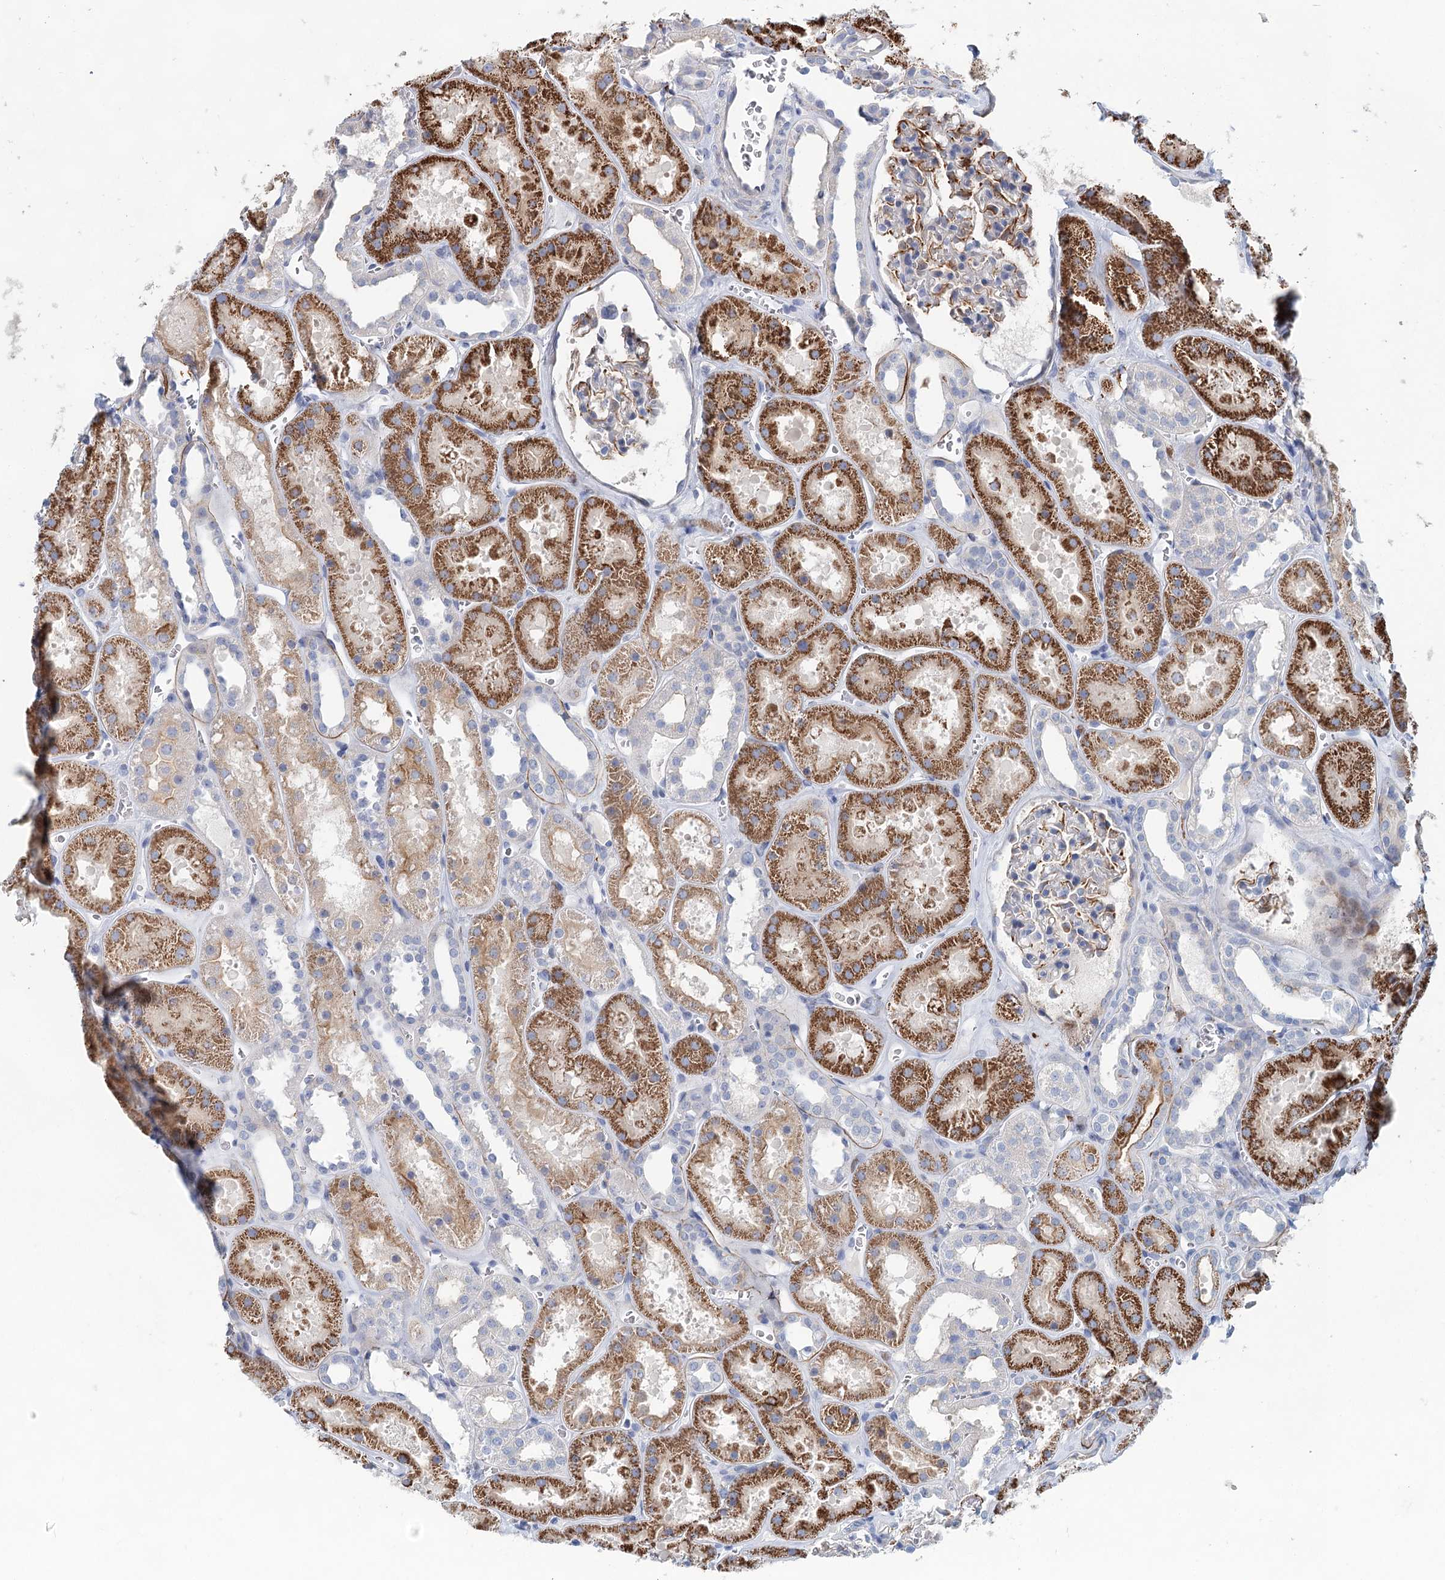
{"staining": {"intensity": "moderate", "quantity": "<25%", "location": "cytoplasmic/membranous"}, "tissue": "kidney", "cell_type": "Cells in glomeruli", "image_type": "normal", "snomed": [{"axis": "morphology", "description": "Normal tissue, NOS"}, {"axis": "topography", "description": "Kidney"}], "caption": "Protein analysis of normal kidney exhibits moderate cytoplasmic/membranous positivity in about <25% of cells in glomeruli.", "gene": "SLC19A3", "patient": {"sex": "female", "age": 41}}